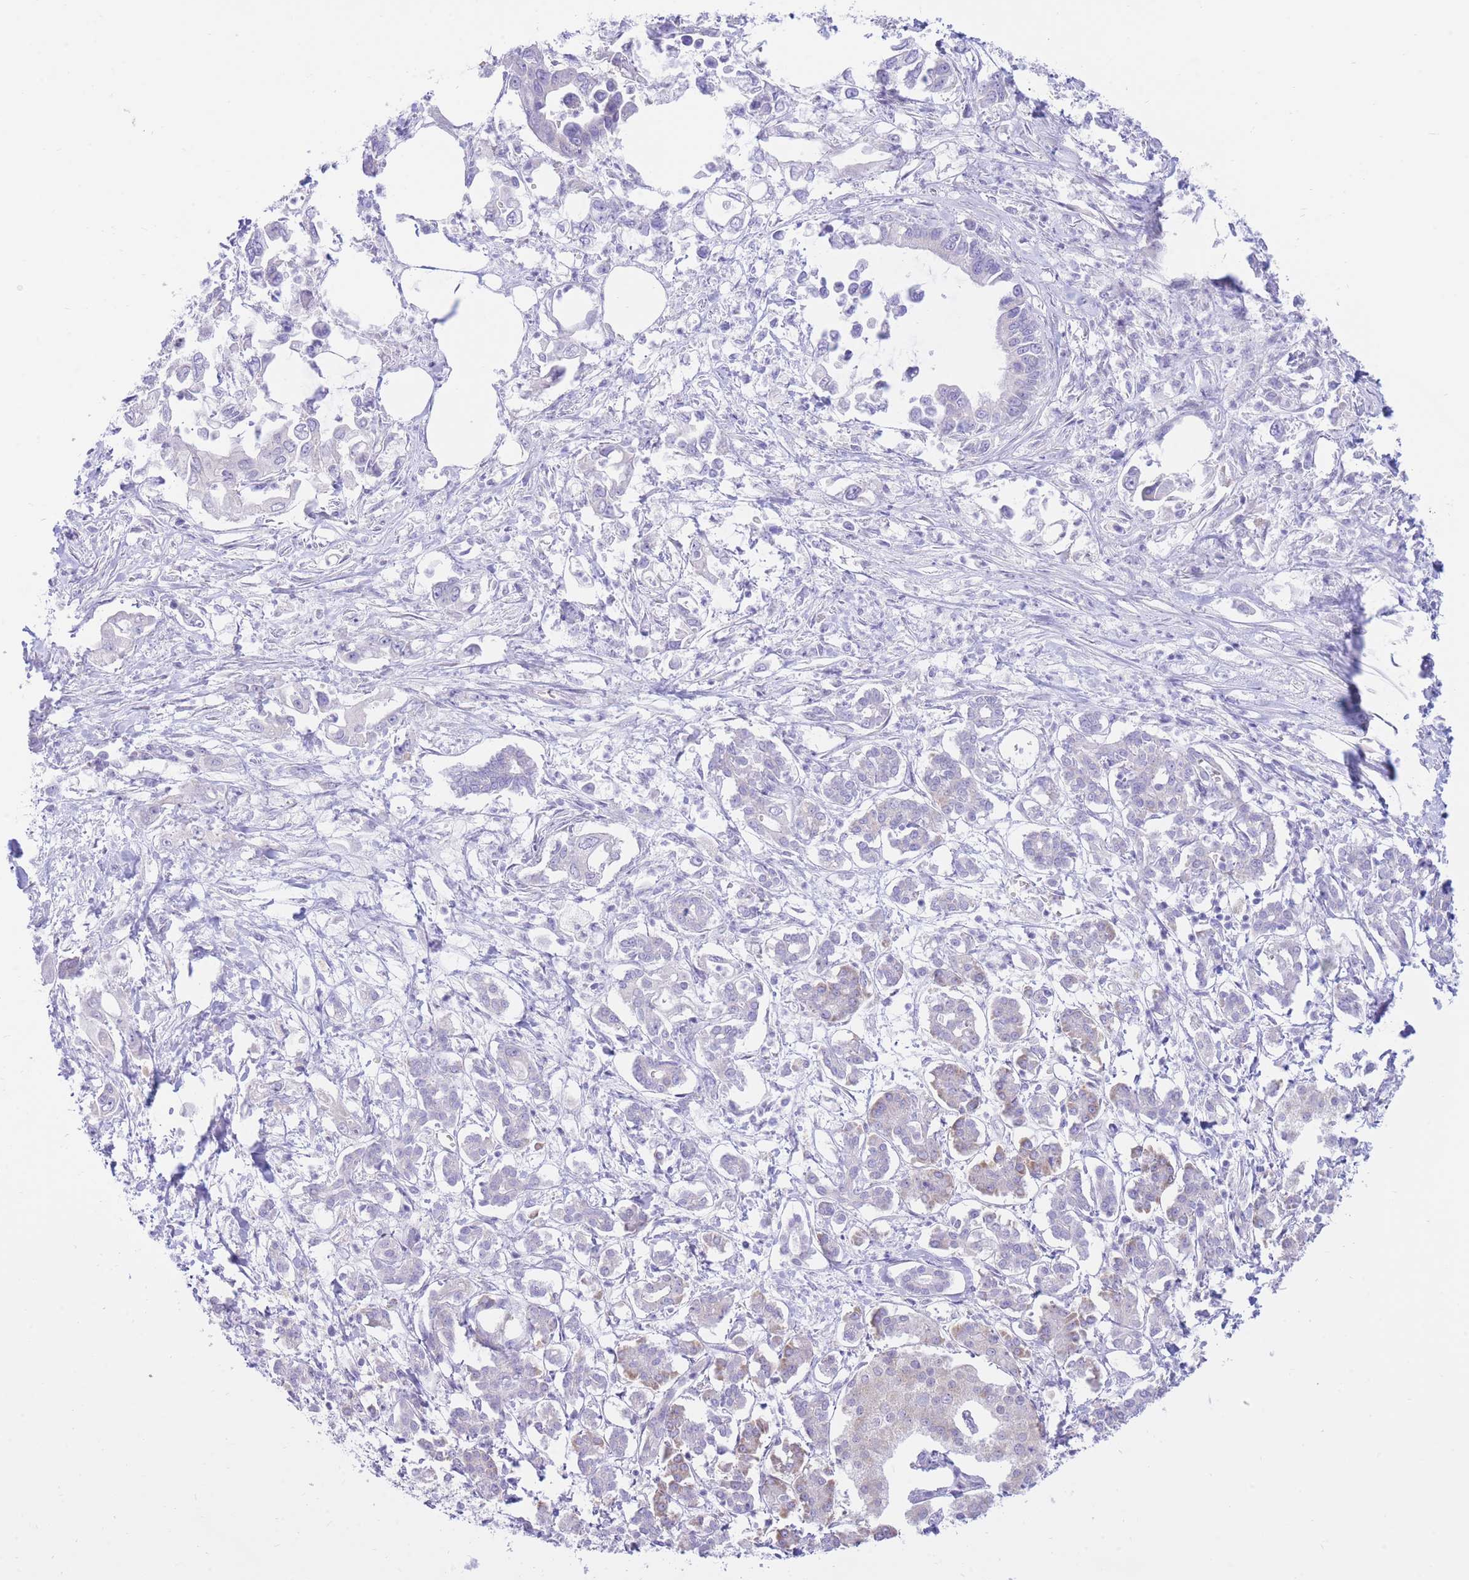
{"staining": {"intensity": "negative", "quantity": "none", "location": "none"}, "tissue": "pancreatic cancer", "cell_type": "Tumor cells", "image_type": "cancer", "snomed": [{"axis": "morphology", "description": "Adenocarcinoma, NOS"}, {"axis": "topography", "description": "Pancreas"}], "caption": "Tumor cells show no significant protein expression in pancreatic cancer (adenocarcinoma).", "gene": "SSUH2", "patient": {"sex": "male", "age": 61}}